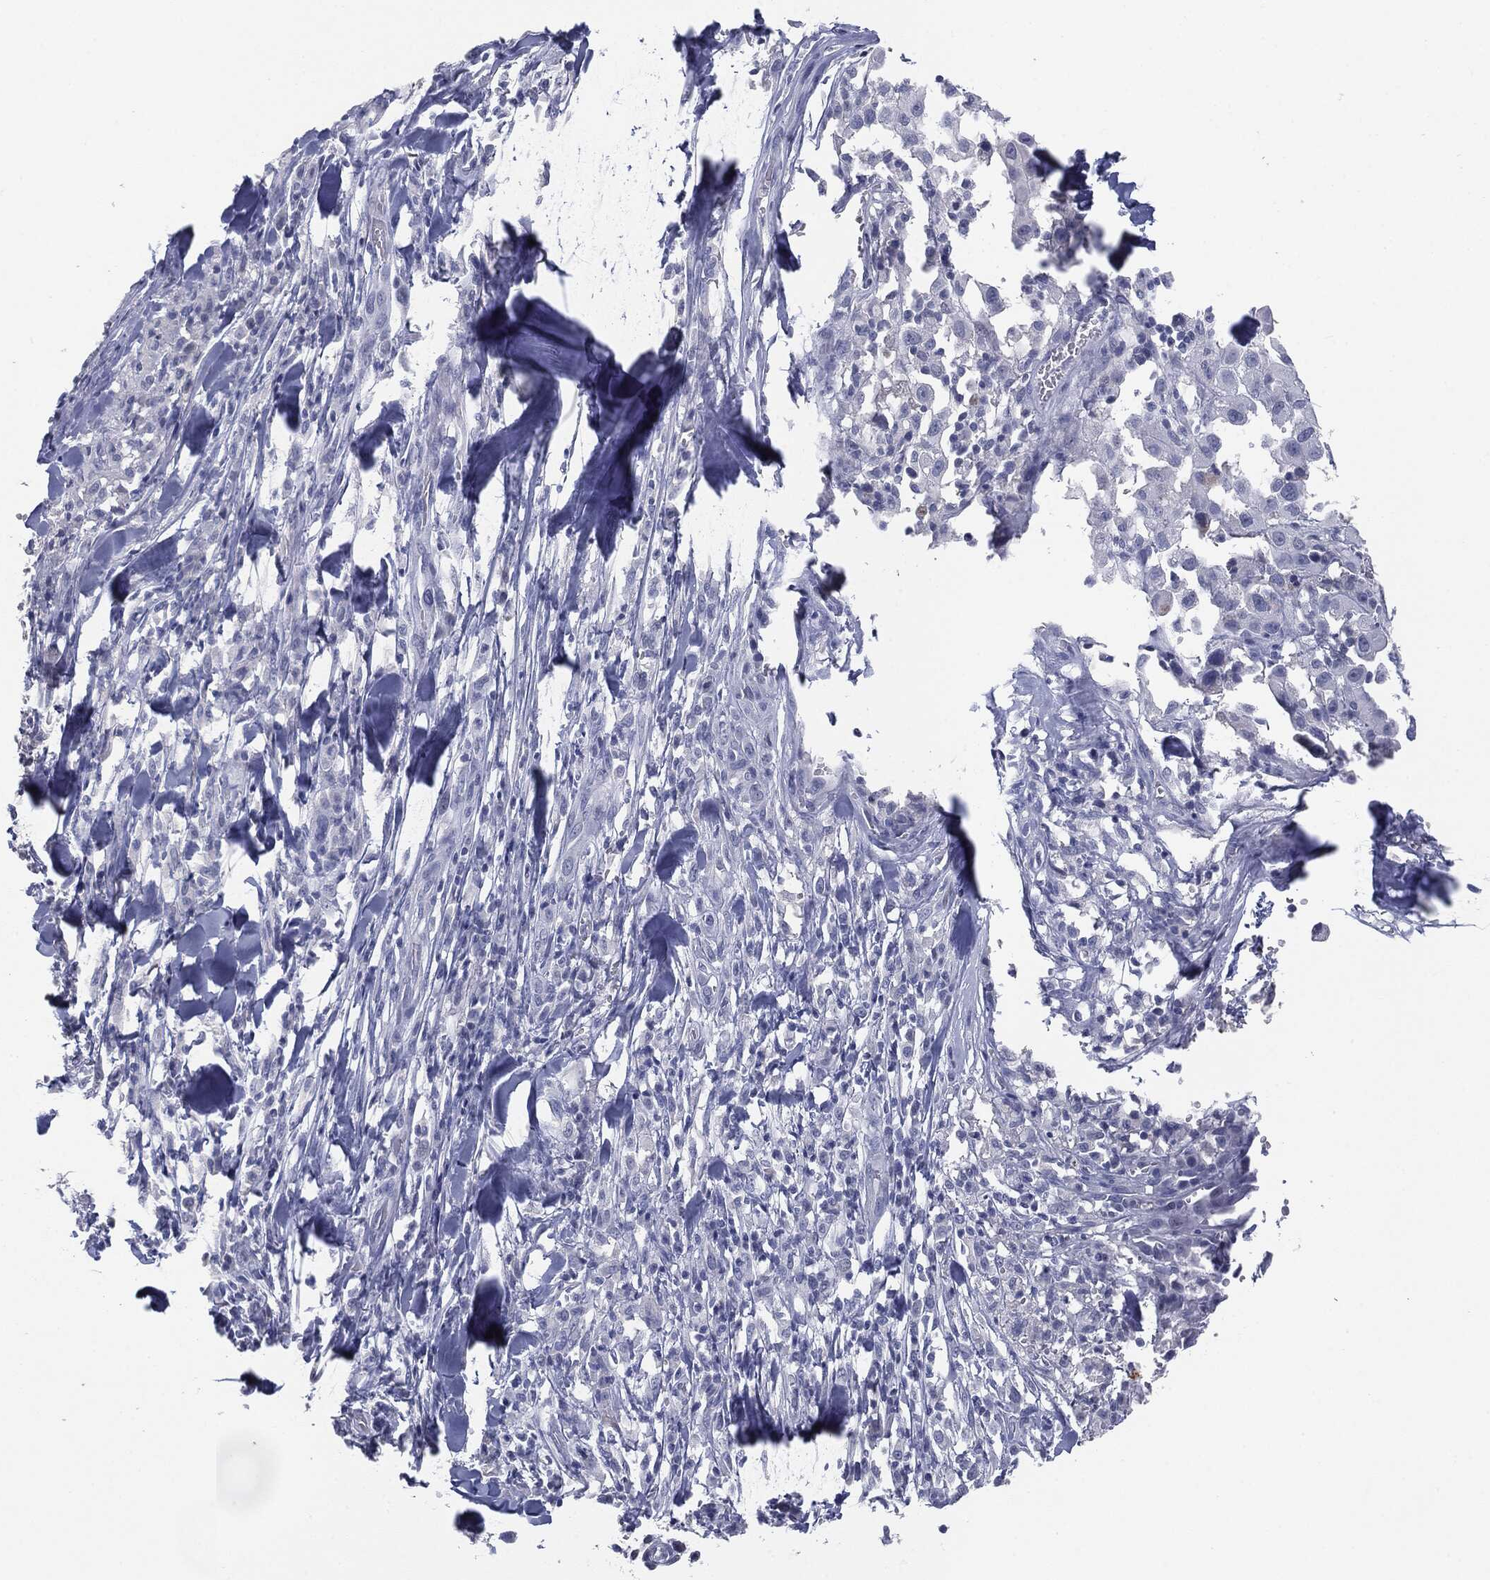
{"staining": {"intensity": "negative", "quantity": "none", "location": "none"}, "tissue": "melanoma", "cell_type": "Tumor cells", "image_type": "cancer", "snomed": [{"axis": "morphology", "description": "Malignant melanoma, Metastatic site"}, {"axis": "topography", "description": "Lymph node"}], "caption": "Immunohistochemistry (IHC) of melanoma reveals no positivity in tumor cells.", "gene": "MUC1", "patient": {"sex": "male", "age": 50}}